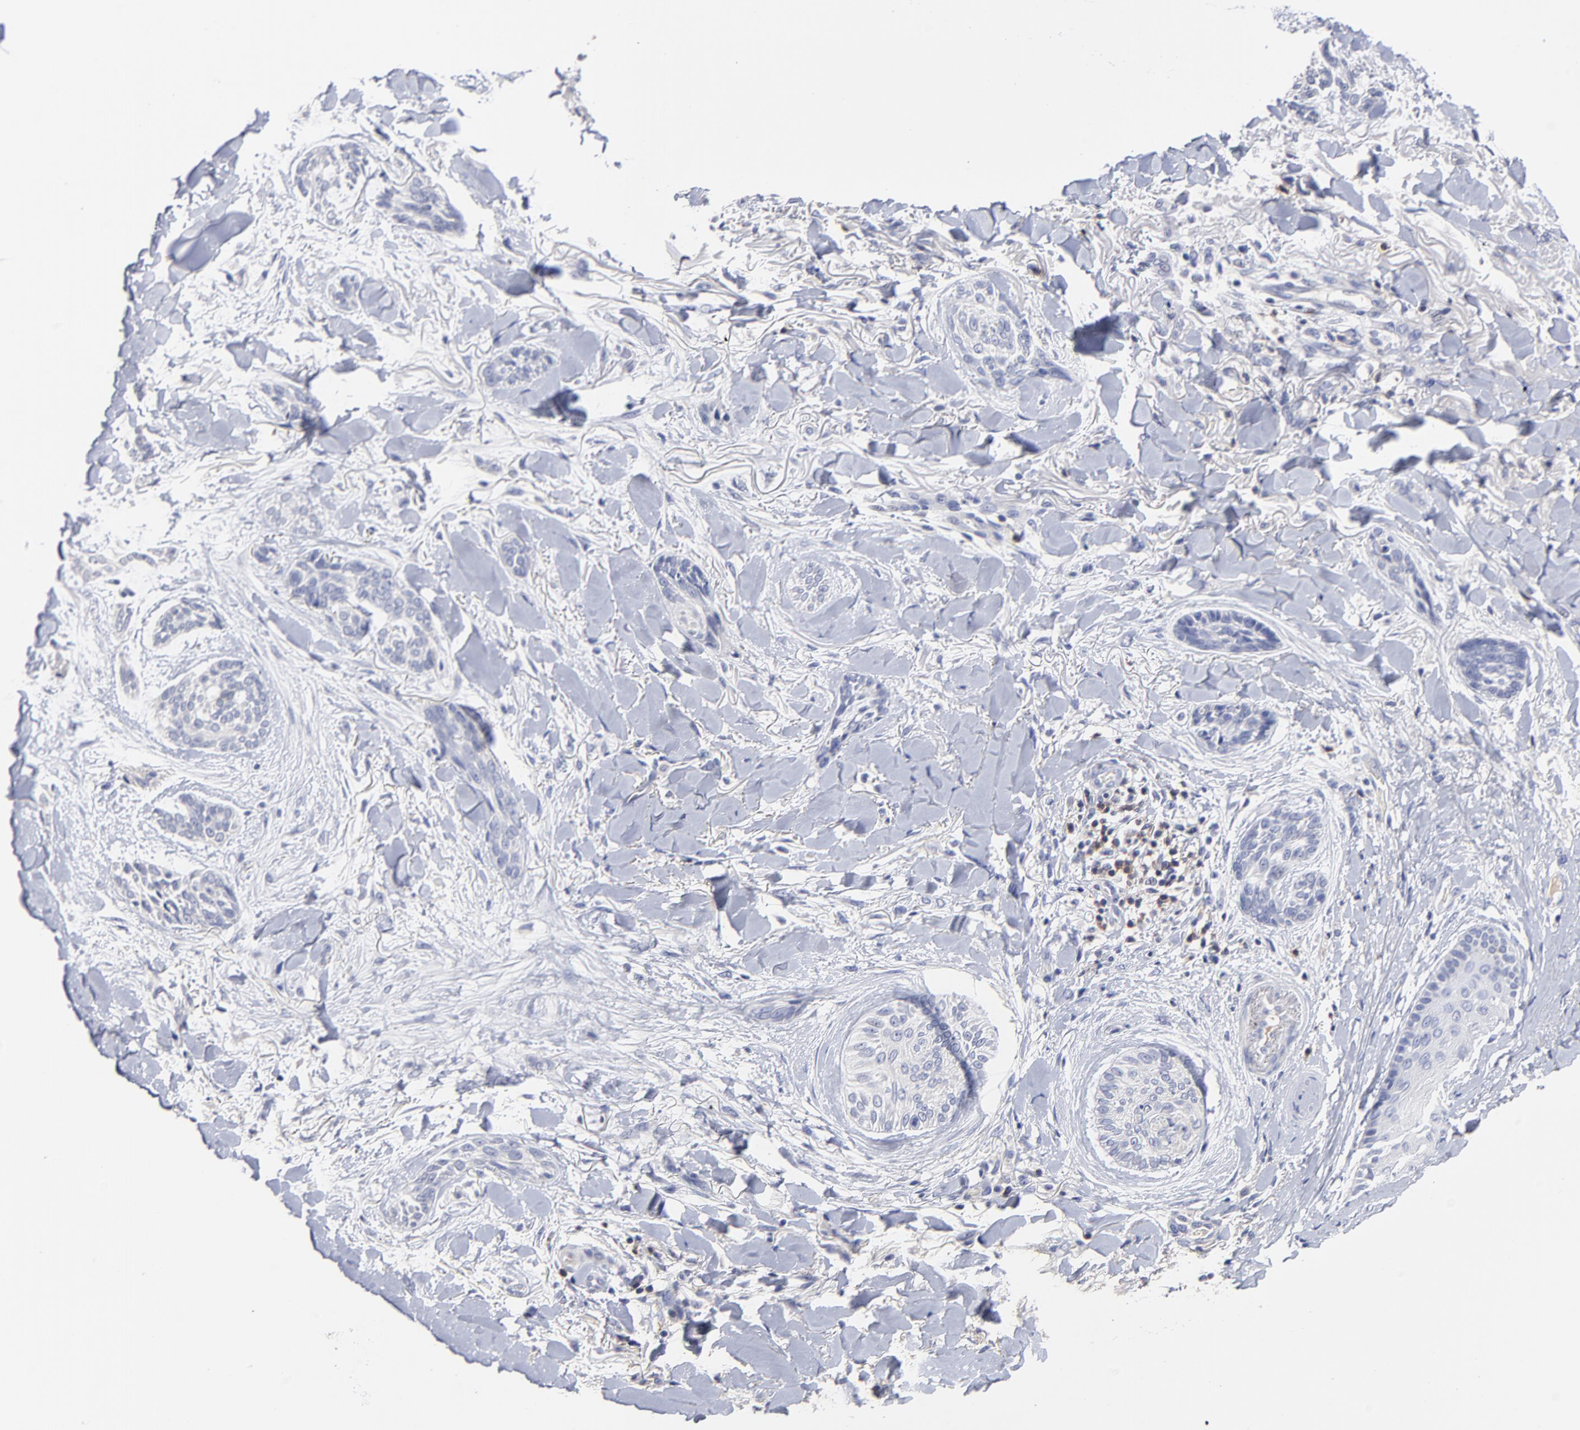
{"staining": {"intensity": "negative", "quantity": "none", "location": "none"}, "tissue": "skin cancer", "cell_type": "Tumor cells", "image_type": "cancer", "snomed": [{"axis": "morphology", "description": "Normal tissue, NOS"}, {"axis": "morphology", "description": "Basal cell carcinoma"}, {"axis": "topography", "description": "Skin"}], "caption": "Tumor cells show no significant protein expression in basal cell carcinoma (skin).", "gene": "TRAT1", "patient": {"sex": "female", "age": 71}}